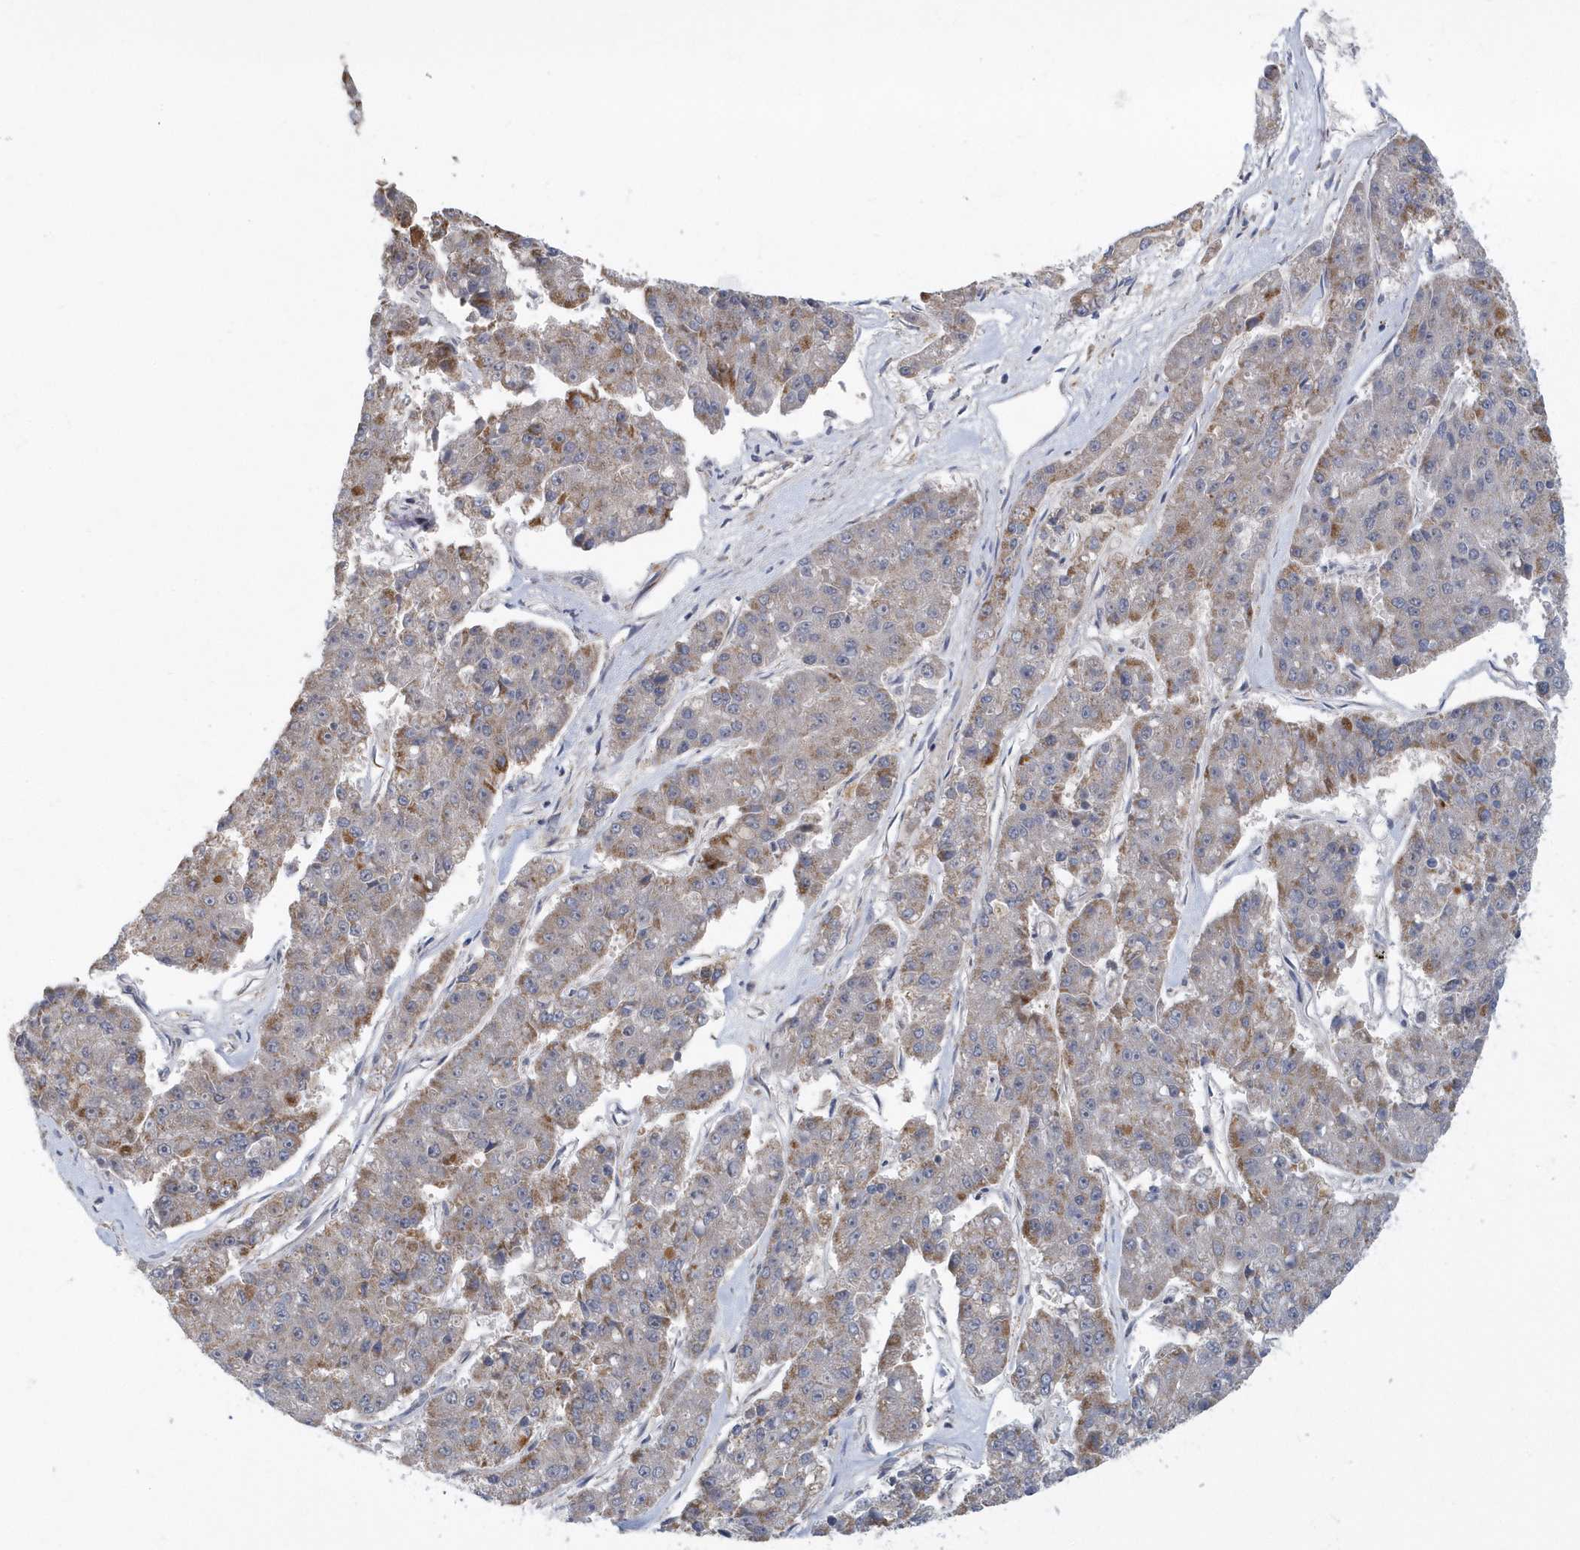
{"staining": {"intensity": "moderate", "quantity": "25%-75%", "location": "cytoplasmic/membranous"}, "tissue": "pancreatic cancer", "cell_type": "Tumor cells", "image_type": "cancer", "snomed": [{"axis": "morphology", "description": "Adenocarcinoma, NOS"}, {"axis": "topography", "description": "Pancreas"}], "caption": "Adenocarcinoma (pancreatic) was stained to show a protein in brown. There is medium levels of moderate cytoplasmic/membranous positivity in approximately 25%-75% of tumor cells. The staining was performed using DAB to visualize the protein expression in brown, while the nuclei were stained in blue with hematoxylin (Magnification: 20x).", "gene": "VWA5B2", "patient": {"sex": "male", "age": 50}}